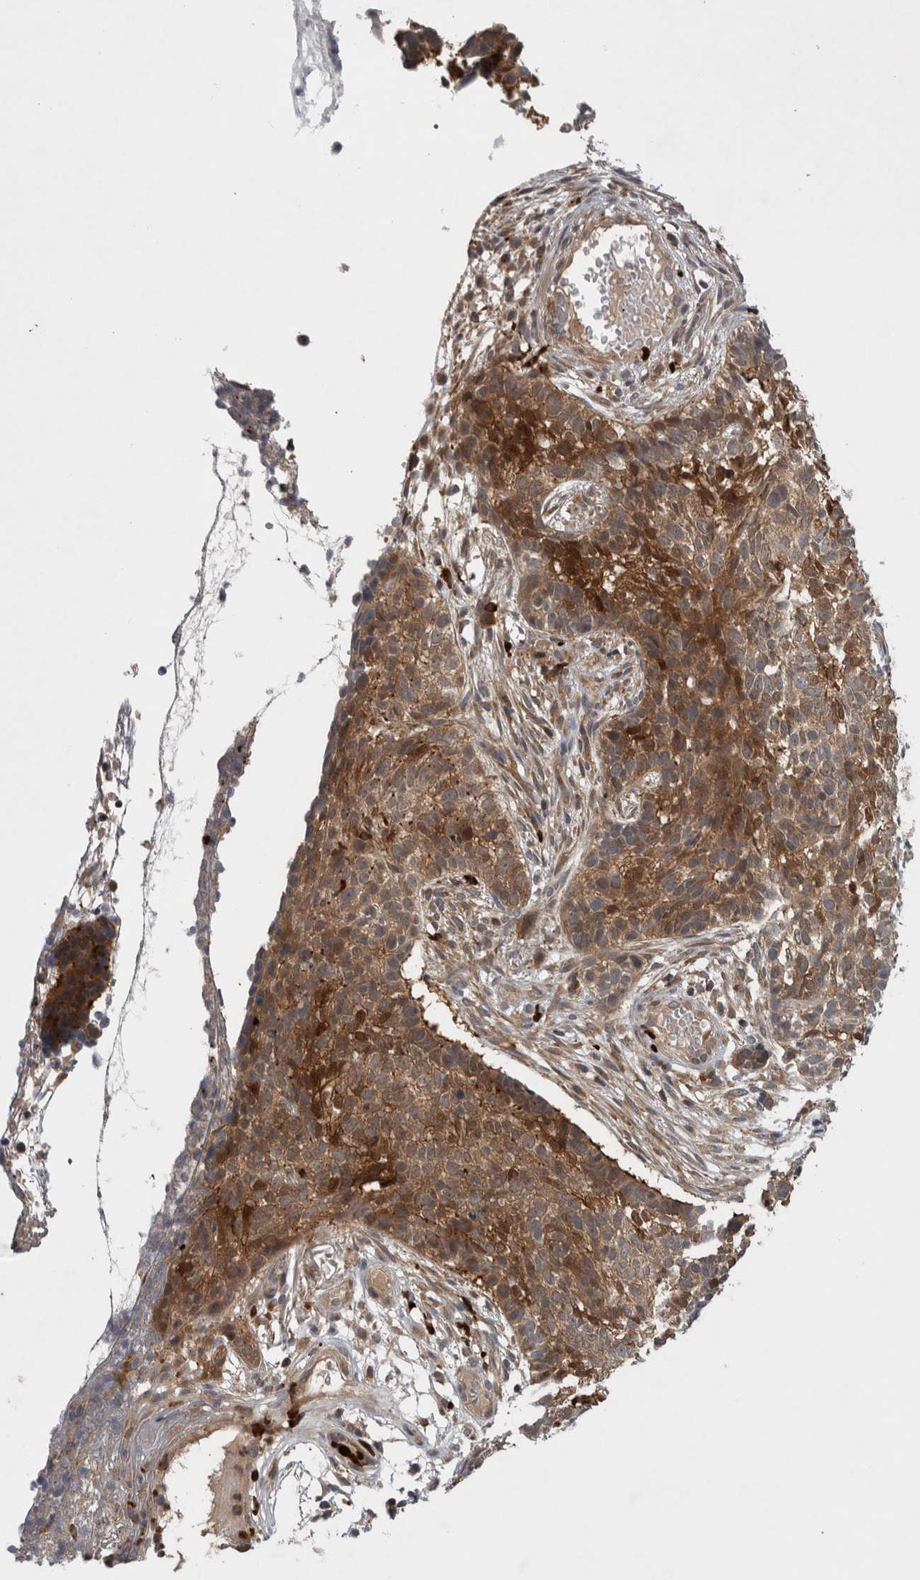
{"staining": {"intensity": "moderate", "quantity": ">75%", "location": "cytoplasmic/membranous"}, "tissue": "skin cancer", "cell_type": "Tumor cells", "image_type": "cancer", "snomed": [{"axis": "morphology", "description": "Basal cell carcinoma"}, {"axis": "topography", "description": "Skin"}], "caption": "Protein staining of skin cancer tissue displays moderate cytoplasmic/membranous staining in about >75% of tumor cells.", "gene": "PDCD2", "patient": {"sex": "male", "age": 85}}